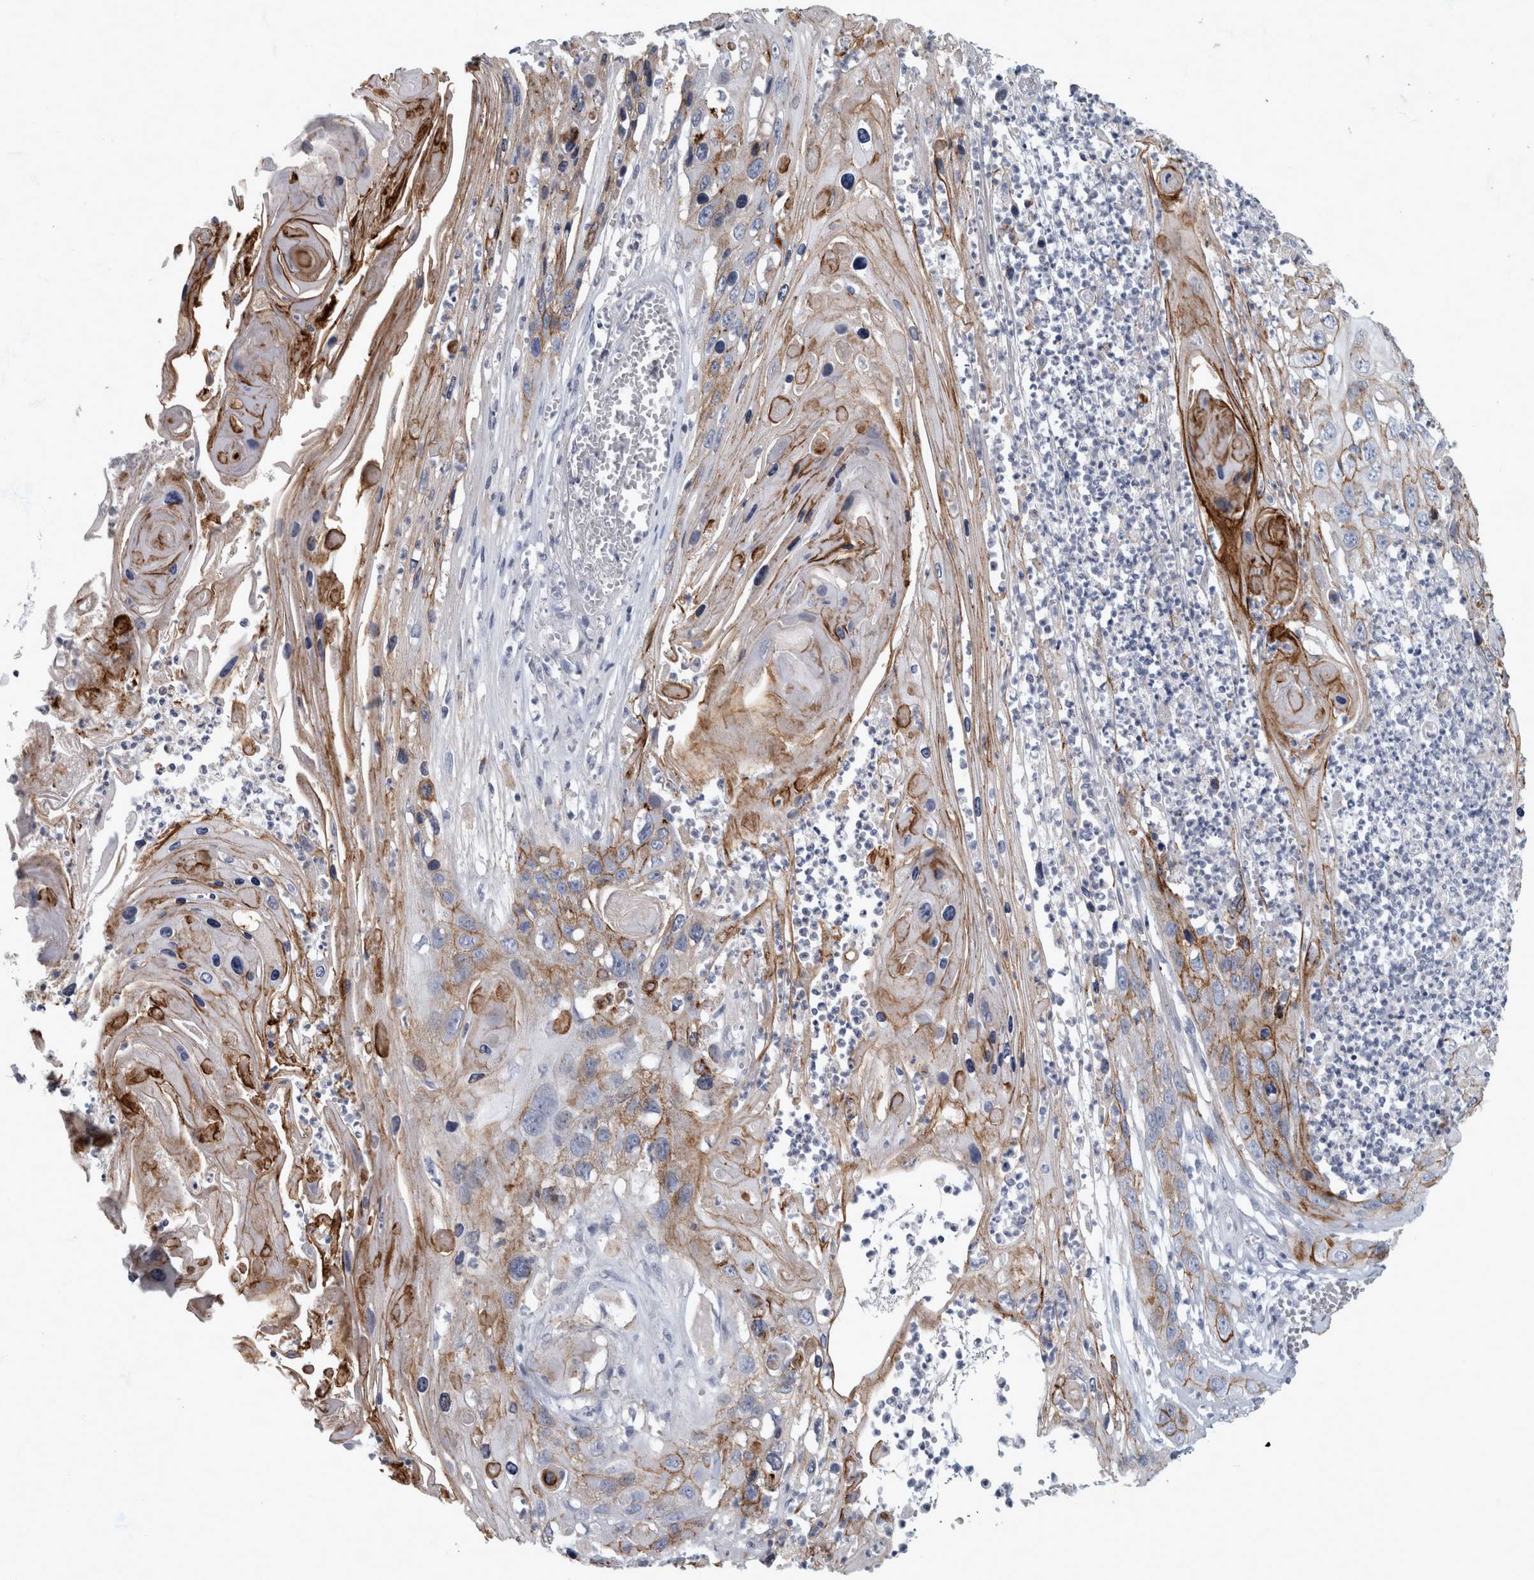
{"staining": {"intensity": "moderate", "quantity": ">75%", "location": "cytoplasmic/membranous"}, "tissue": "skin cancer", "cell_type": "Tumor cells", "image_type": "cancer", "snomed": [{"axis": "morphology", "description": "Squamous cell carcinoma, NOS"}, {"axis": "topography", "description": "Skin"}], "caption": "Immunohistochemistry of skin cancer demonstrates medium levels of moderate cytoplasmic/membranous positivity in approximately >75% of tumor cells.", "gene": "DSG2", "patient": {"sex": "male", "age": 55}}